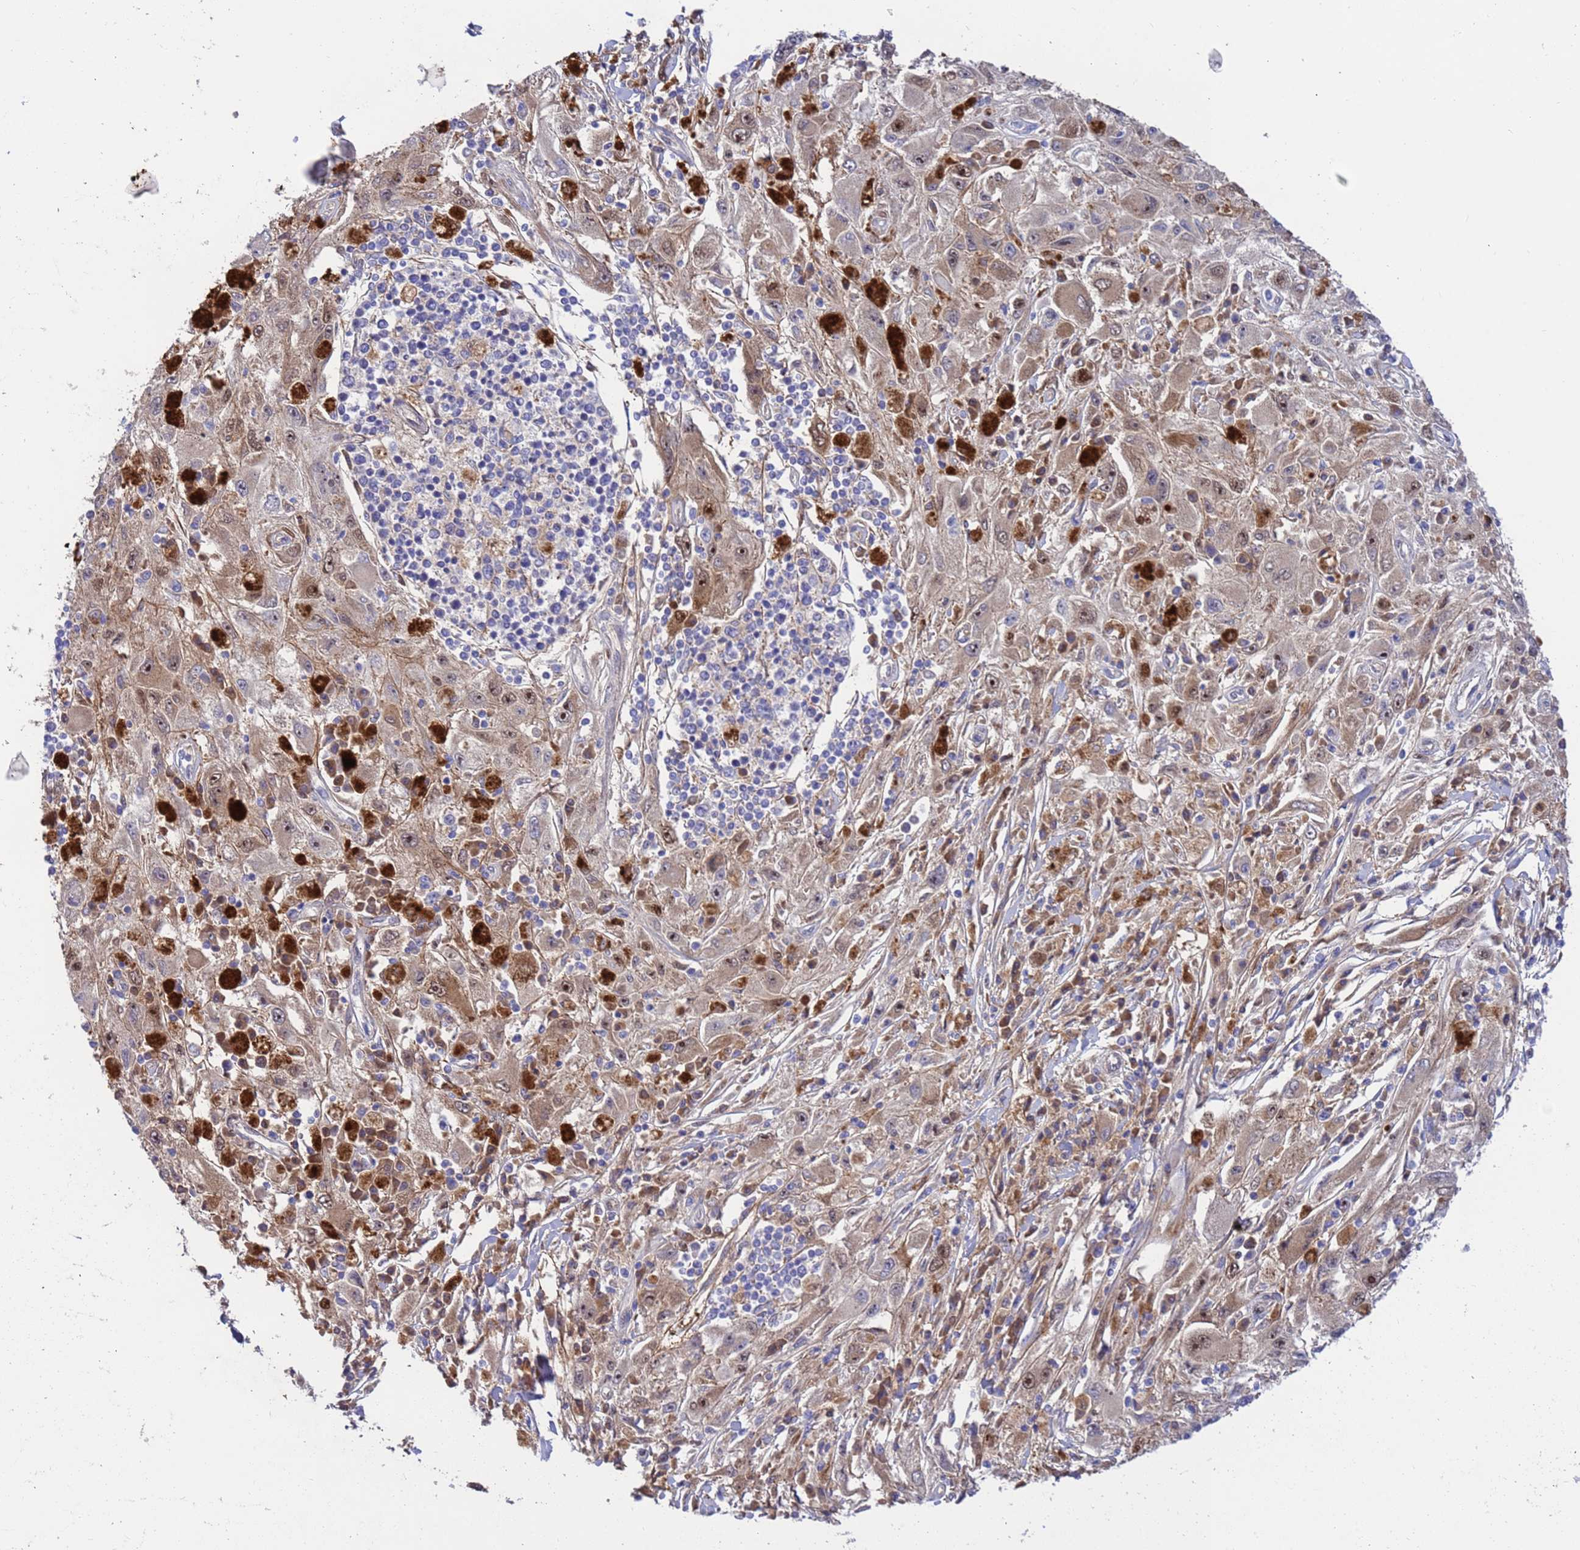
{"staining": {"intensity": "moderate", "quantity": ">75%", "location": "cytoplasmic/membranous,nuclear"}, "tissue": "melanoma", "cell_type": "Tumor cells", "image_type": "cancer", "snomed": [{"axis": "morphology", "description": "Malignant melanoma, Metastatic site"}, {"axis": "topography", "description": "Skin"}], "caption": "DAB (3,3'-diaminobenzidine) immunohistochemical staining of human malignant melanoma (metastatic site) displays moderate cytoplasmic/membranous and nuclear protein expression in approximately >75% of tumor cells.", "gene": "FOXRED1", "patient": {"sex": "male", "age": 53}}